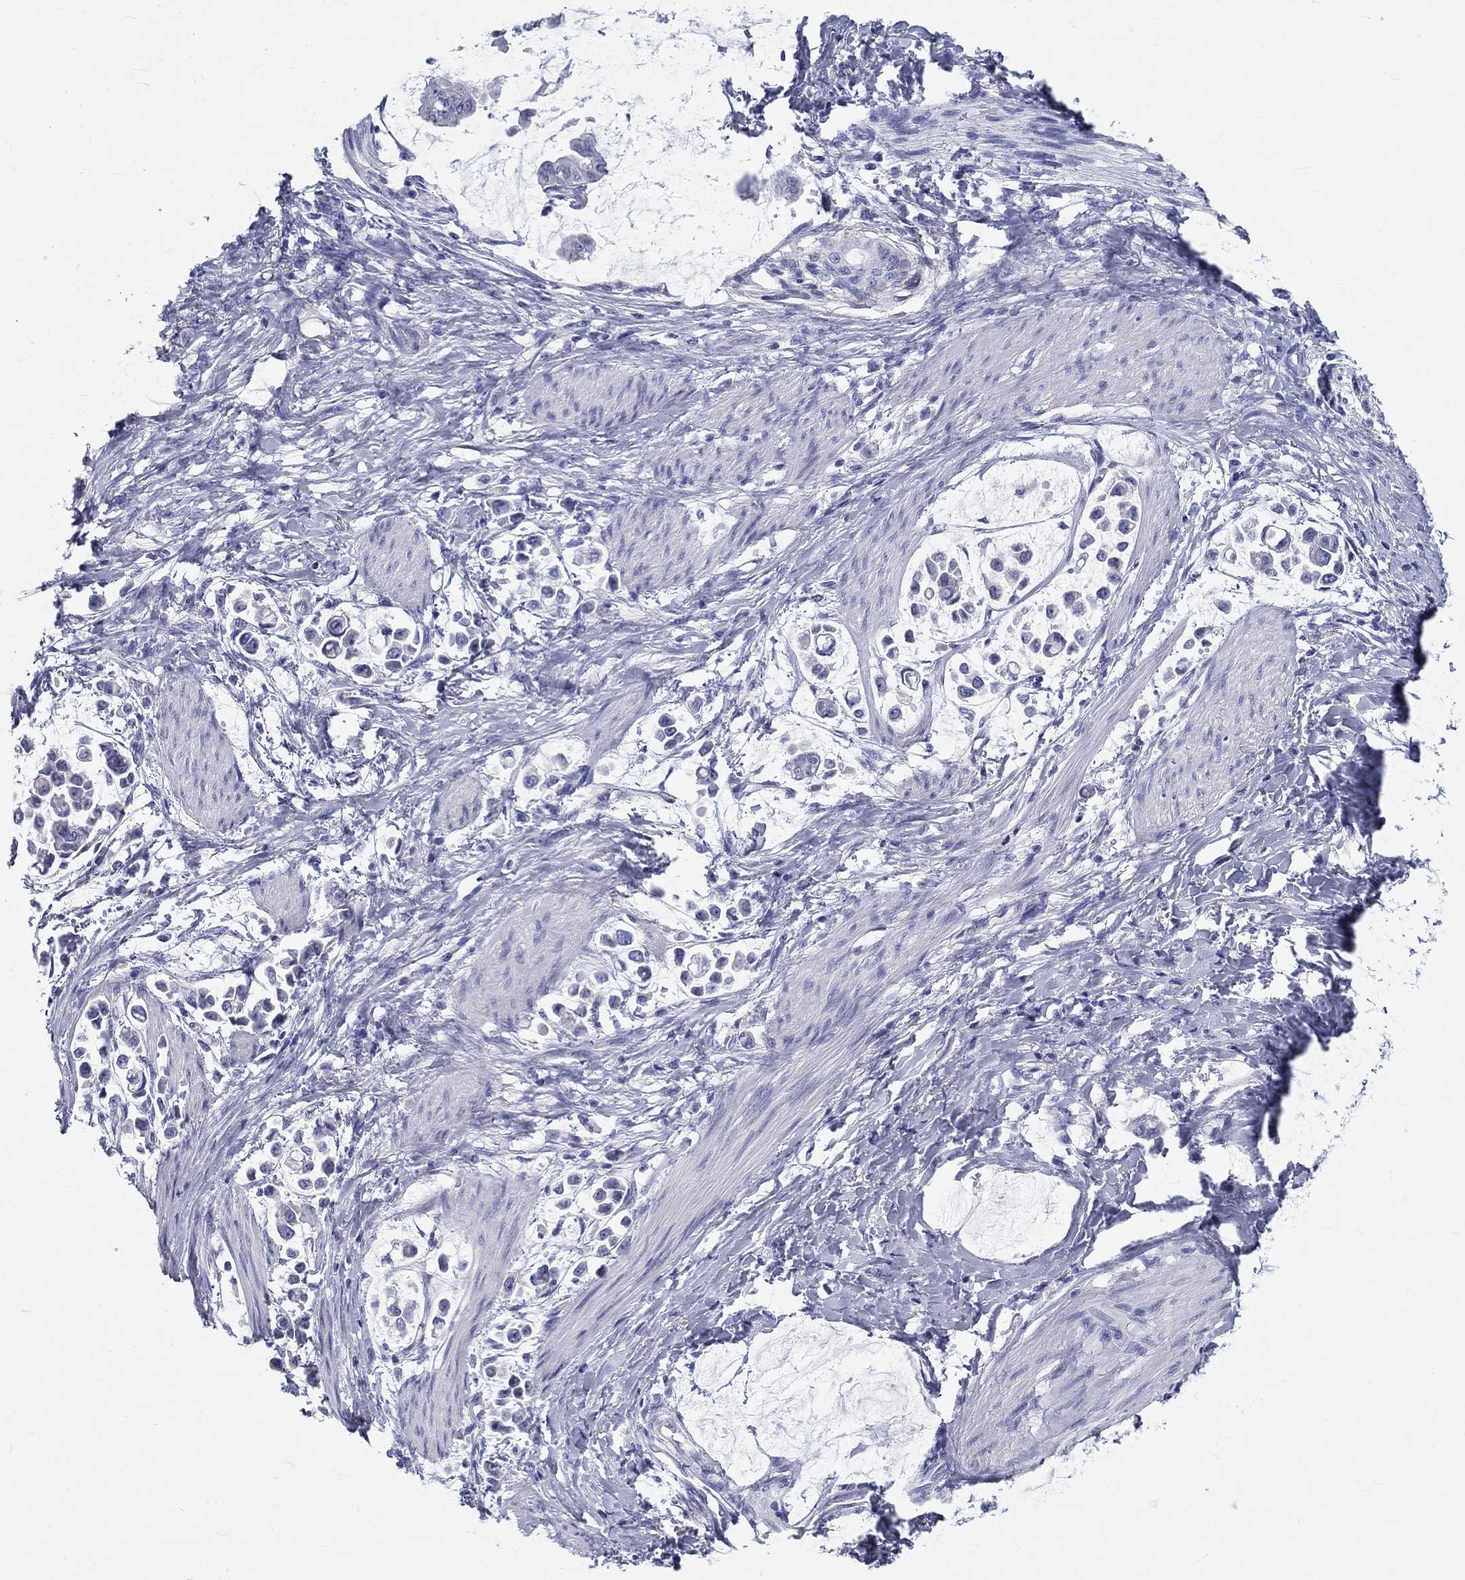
{"staining": {"intensity": "negative", "quantity": "none", "location": "none"}, "tissue": "stomach cancer", "cell_type": "Tumor cells", "image_type": "cancer", "snomed": [{"axis": "morphology", "description": "Adenocarcinoma, NOS"}, {"axis": "topography", "description": "Stomach"}], "caption": "Tumor cells are negative for brown protein staining in stomach adenocarcinoma.", "gene": "GALNTL5", "patient": {"sex": "male", "age": 82}}